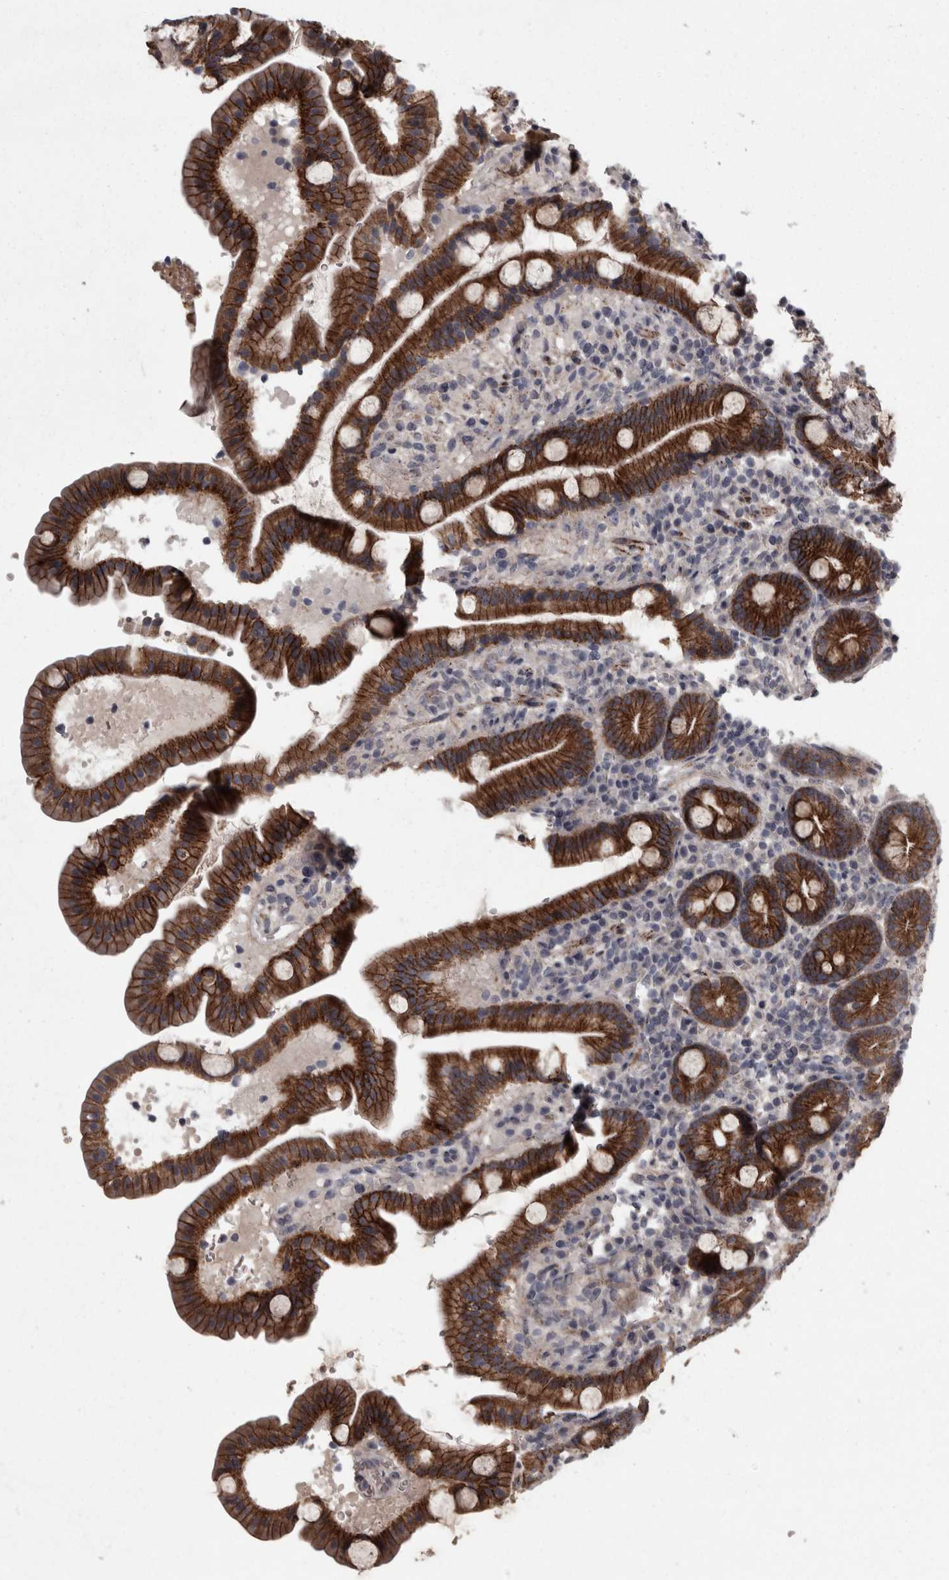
{"staining": {"intensity": "strong", "quantity": ">75%", "location": "cytoplasmic/membranous"}, "tissue": "duodenum", "cell_type": "Glandular cells", "image_type": "normal", "snomed": [{"axis": "morphology", "description": "Normal tissue, NOS"}, {"axis": "topography", "description": "Duodenum"}], "caption": "Benign duodenum displays strong cytoplasmic/membranous staining in approximately >75% of glandular cells, visualized by immunohistochemistry. Using DAB (brown) and hematoxylin (blue) stains, captured at high magnification using brightfield microscopy.", "gene": "PCDH17", "patient": {"sex": "male", "age": 54}}